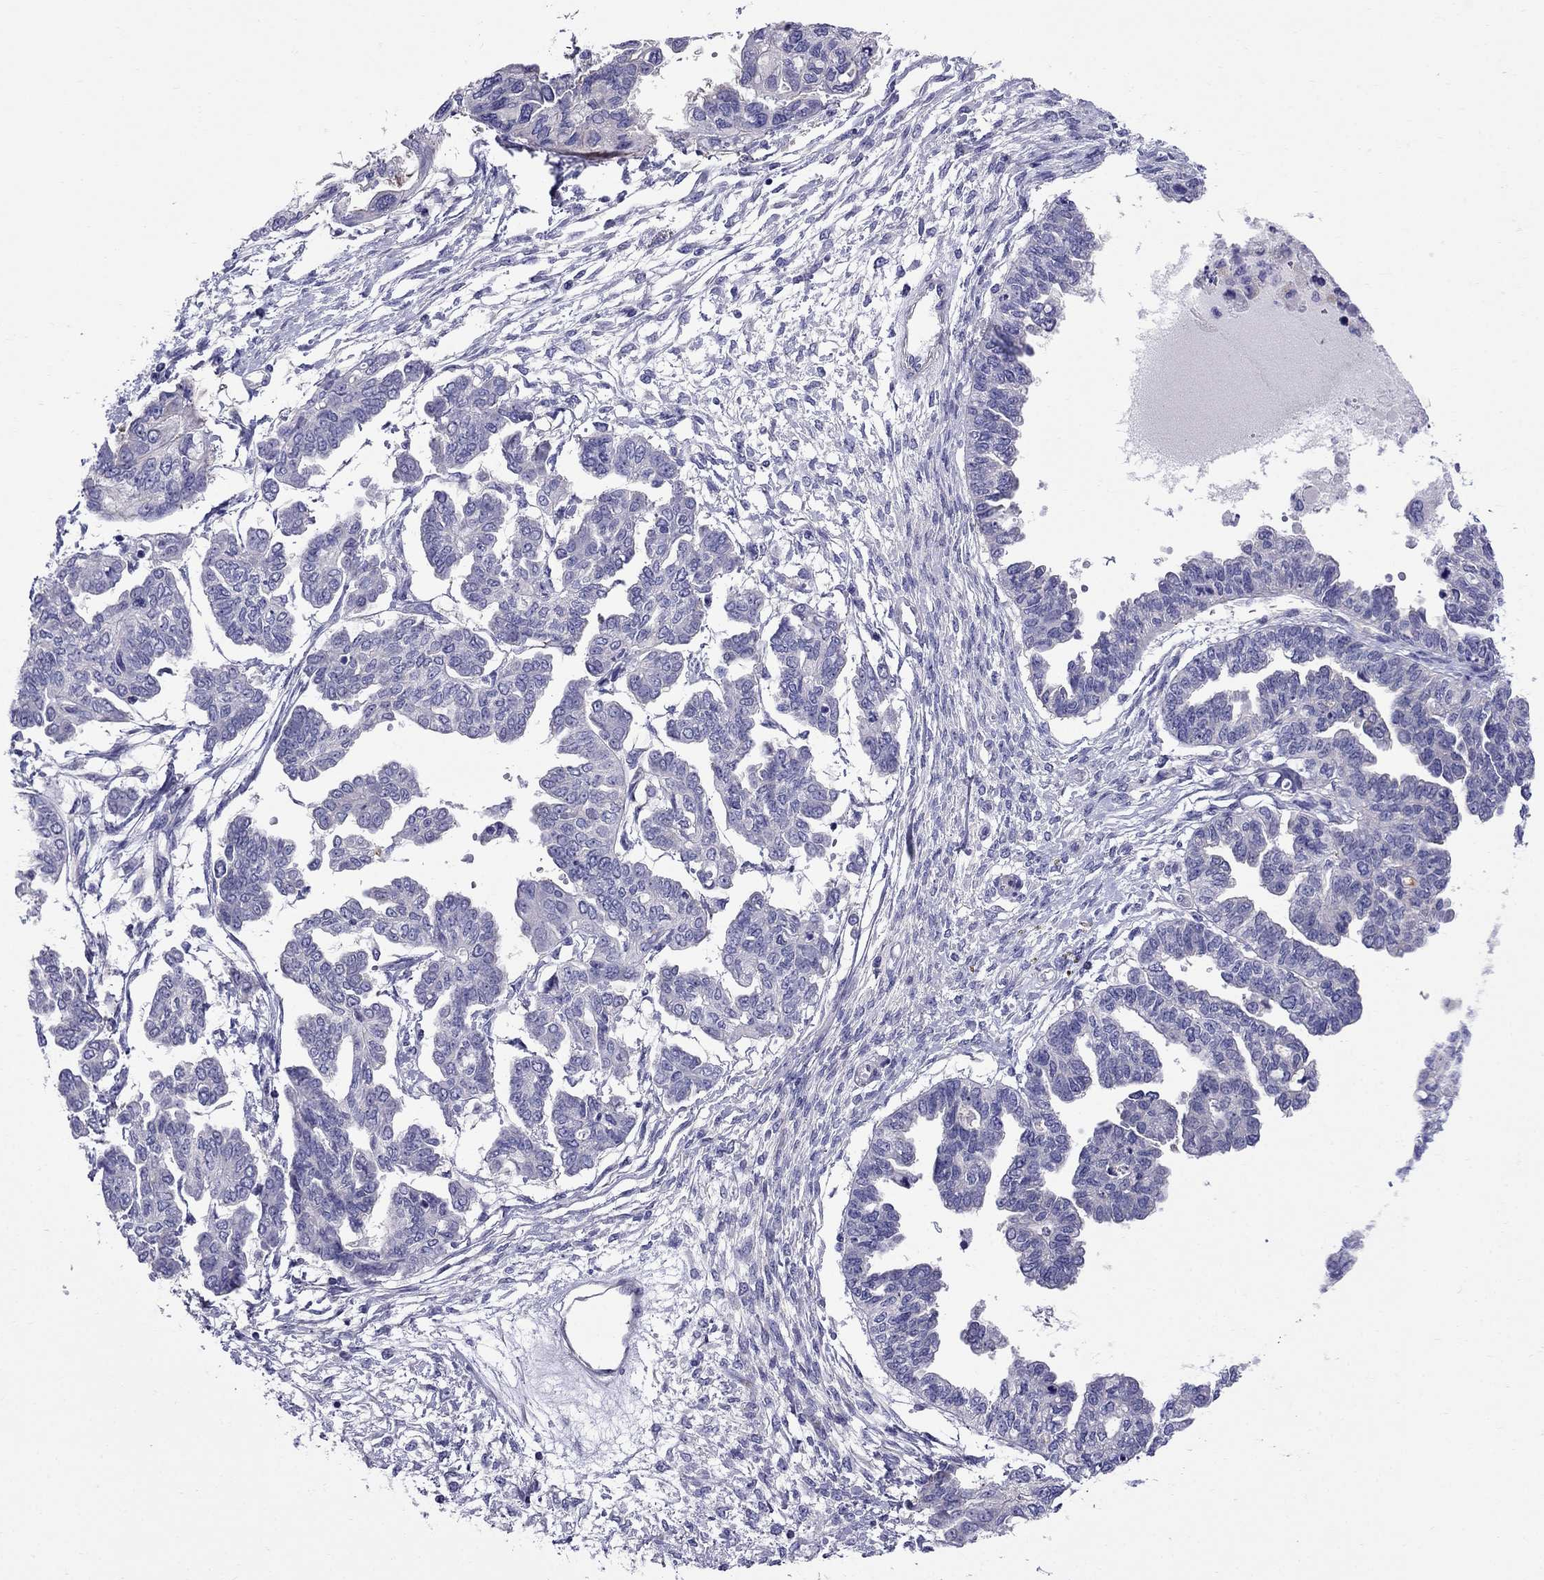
{"staining": {"intensity": "negative", "quantity": "none", "location": "none"}, "tissue": "ovarian cancer", "cell_type": "Tumor cells", "image_type": "cancer", "snomed": [{"axis": "morphology", "description": "Cystadenocarcinoma, serous, NOS"}, {"axis": "topography", "description": "Ovary"}], "caption": "This is a image of immunohistochemistry (IHC) staining of serous cystadenocarcinoma (ovarian), which shows no expression in tumor cells.", "gene": "GPR50", "patient": {"sex": "female", "age": 53}}